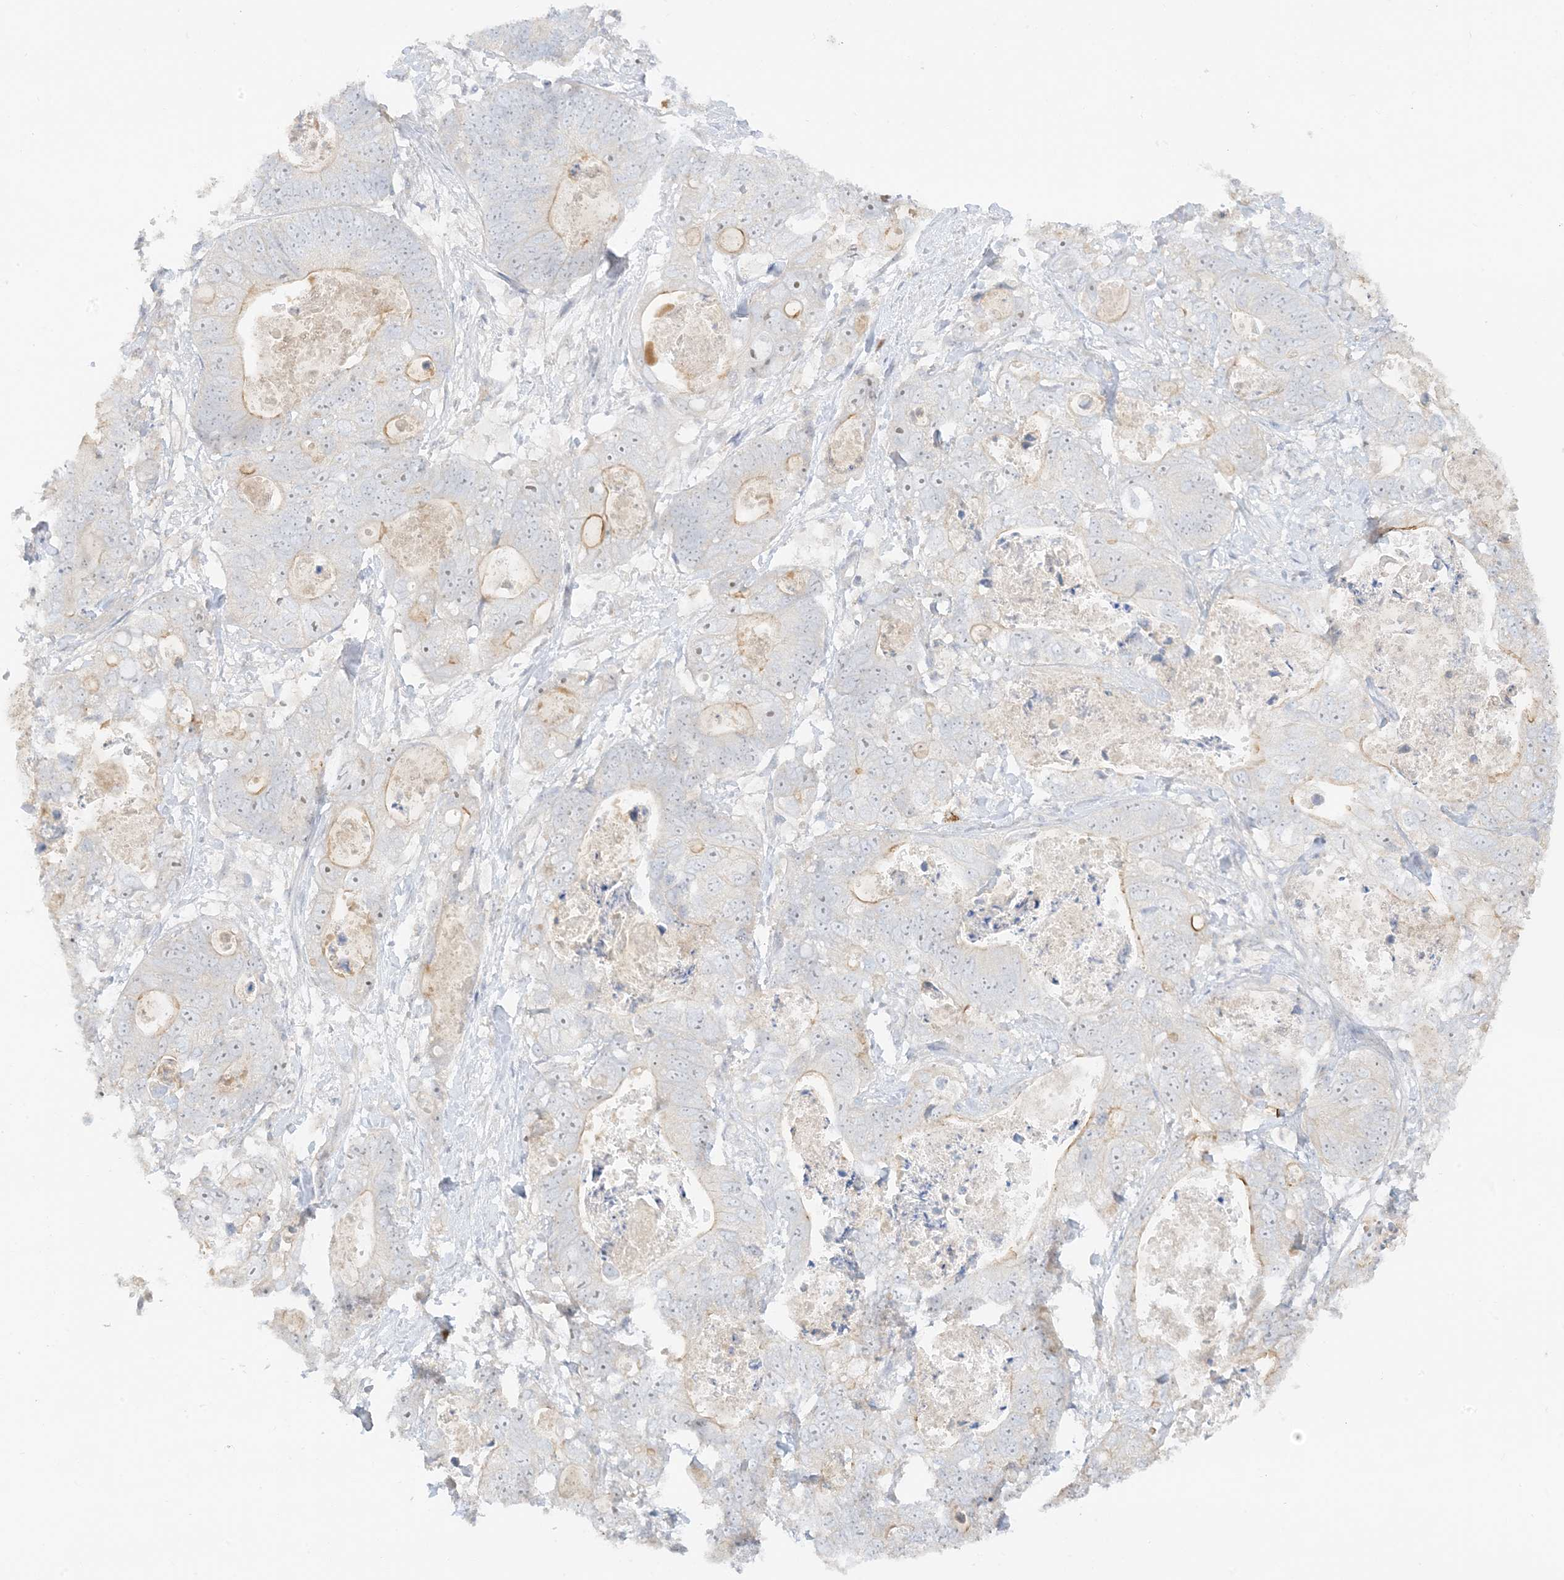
{"staining": {"intensity": "weak", "quantity": "<25%", "location": "cytoplasmic/membranous"}, "tissue": "stomach cancer", "cell_type": "Tumor cells", "image_type": "cancer", "snomed": [{"axis": "morphology", "description": "Normal tissue, NOS"}, {"axis": "morphology", "description": "Adenocarcinoma, NOS"}, {"axis": "topography", "description": "Stomach"}], "caption": "Protein analysis of stomach cancer (adenocarcinoma) displays no significant staining in tumor cells. The staining was performed using DAB (3,3'-diaminobenzidine) to visualize the protein expression in brown, while the nuclei were stained in blue with hematoxylin (Magnification: 20x).", "gene": "ETAA1", "patient": {"sex": "female", "age": 89}}